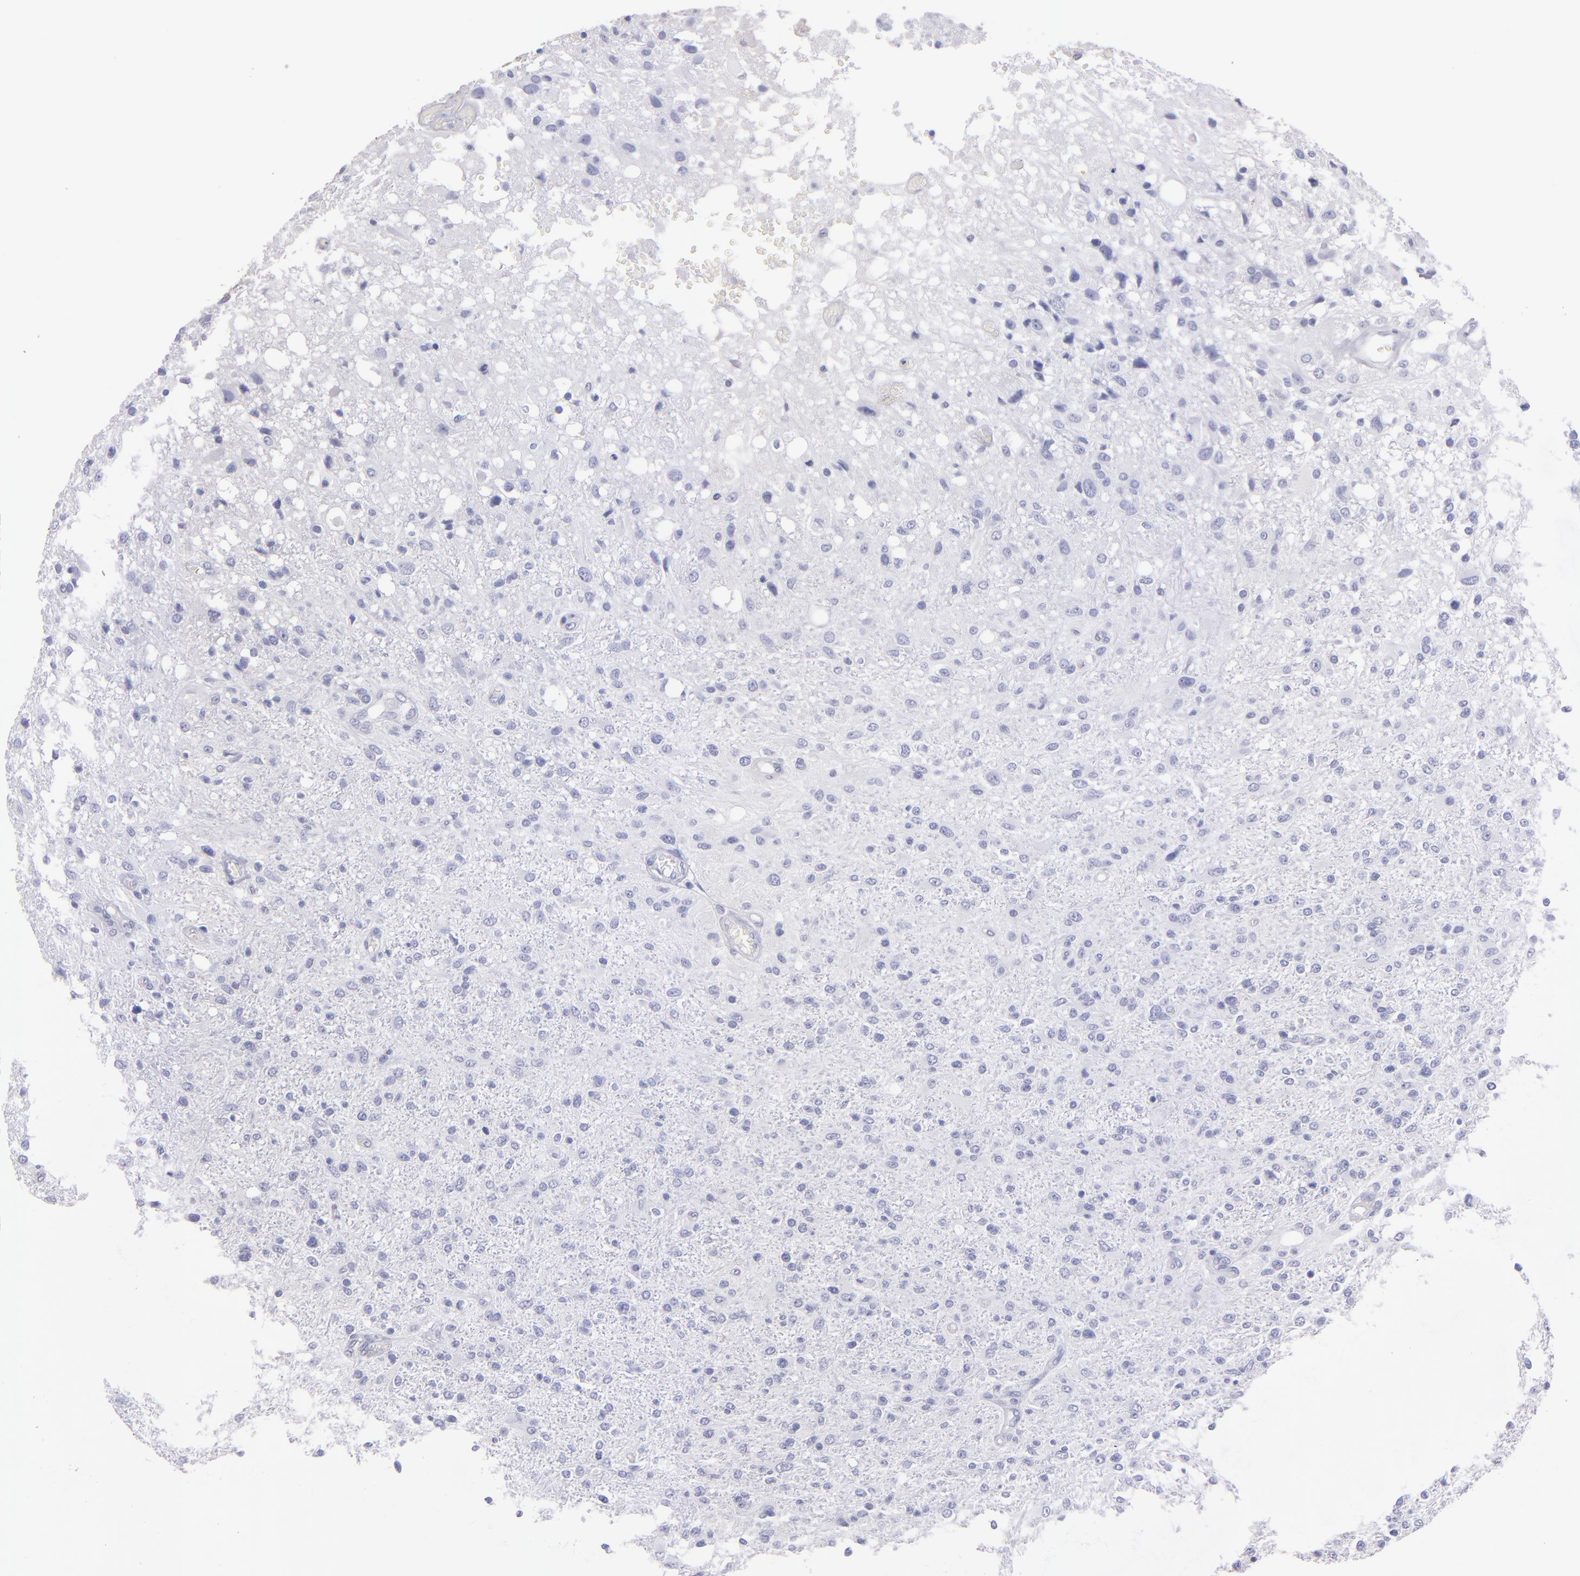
{"staining": {"intensity": "negative", "quantity": "none", "location": "none"}, "tissue": "glioma", "cell_type": "Tumor cells", "image_type": "cancer", "snomed": [{"axis": "morphology", "description": "Glioma, malignant, High grade"}, {"axis": "topography", "description": "Cerebral cortex"}], "caption": "There is no significant expression in tumor cells of glioma.", "gene": "TG", "patient": {"sex": "male", "age": 76}}